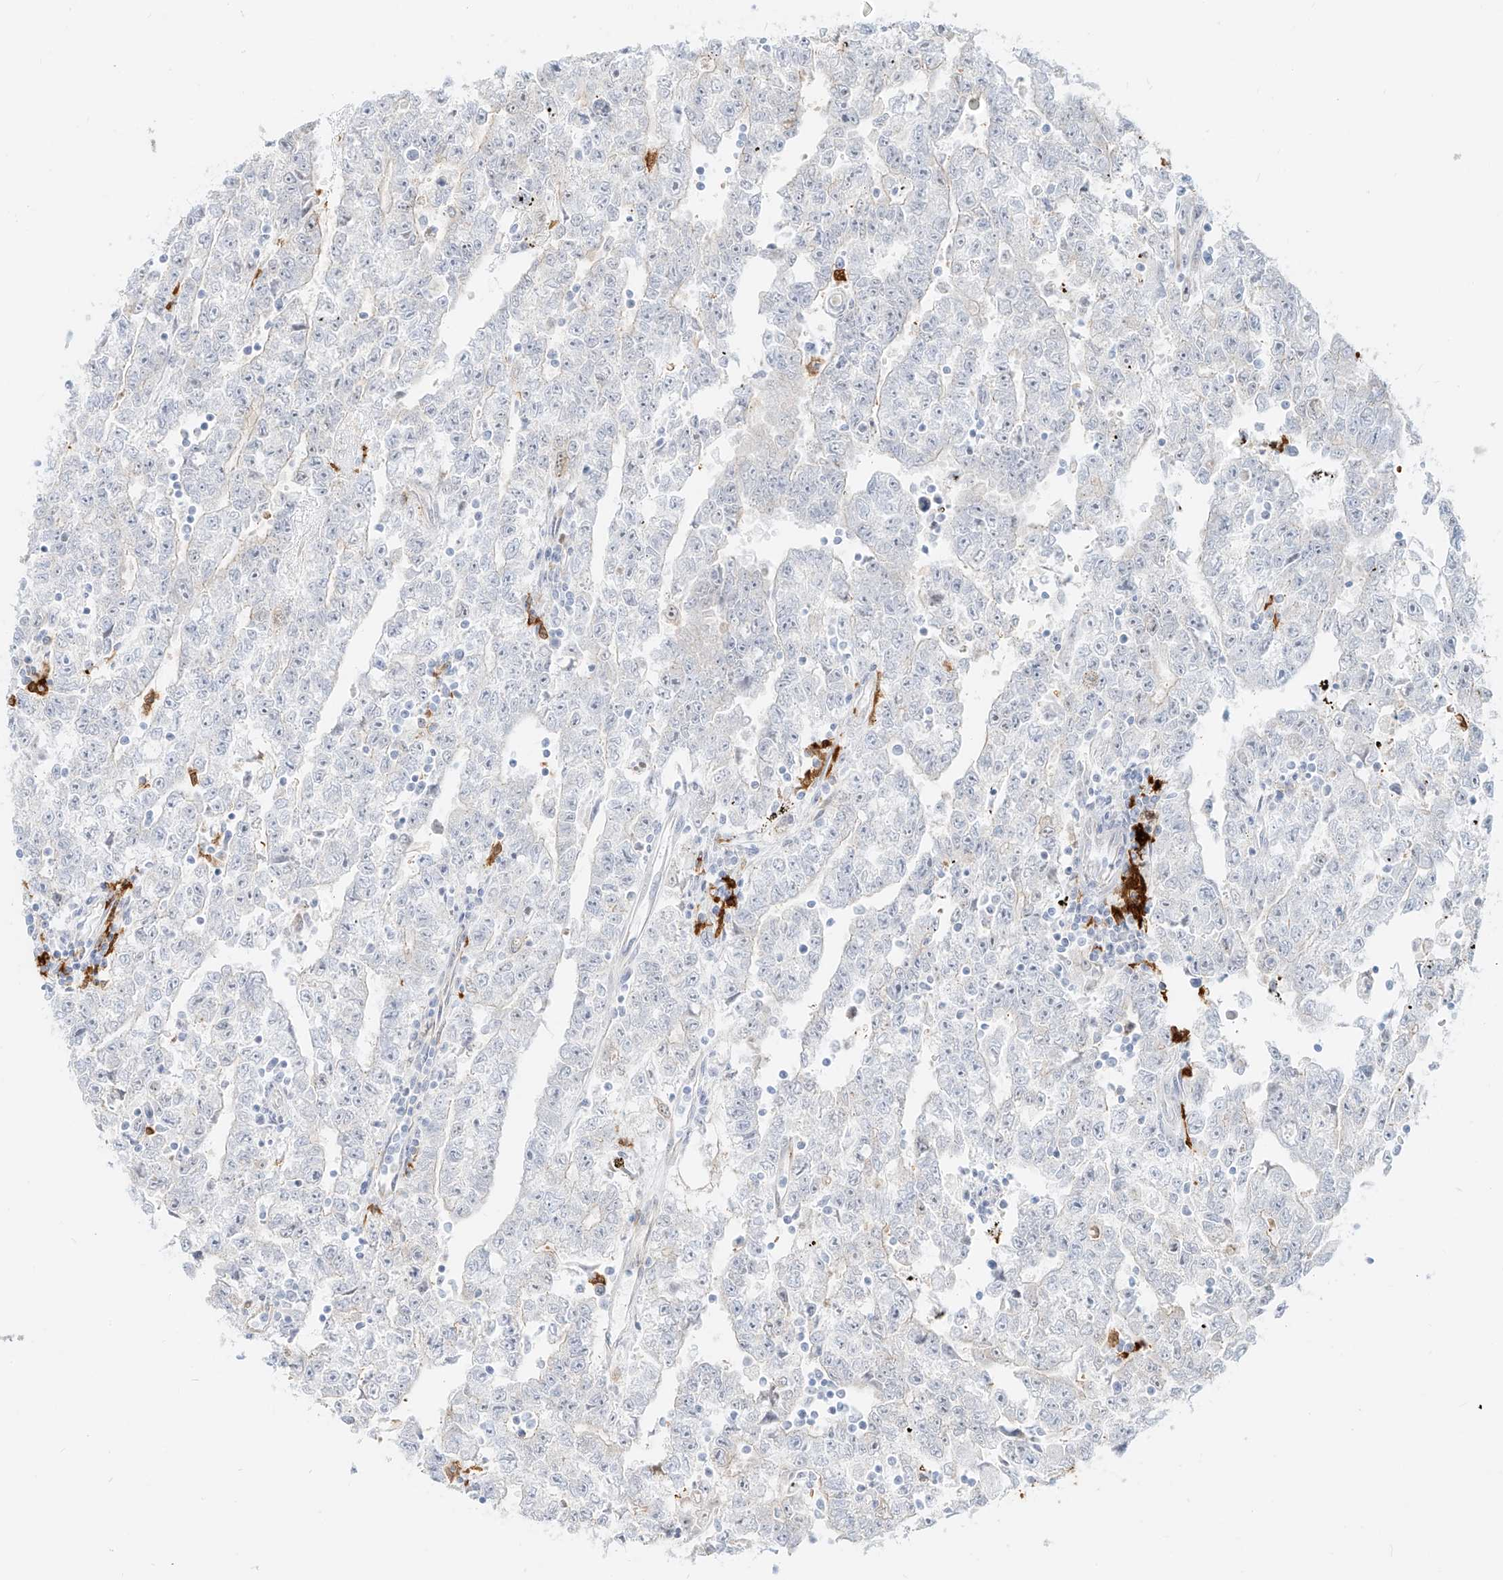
{"staining": {"intensity": "negative", "quantity": "none", "location": "none"}, "tissue": "testis cancer", "cell_type": "Tumor cells", "image_type": "cancer", "snomed": [{"axis": "morphology", "description": "Carcinoma, Embryonal, NOS"}, {"axis": "topography", "description": "Testis"}], "caption": "This histopathology image is of testis cancer stained with IHC to label a protein in brown with the nuclei are counter-stained blue. There is no staining in tumor cells.", "gene": "NHSL1", "patient": {"sex": "male", "age": 25}}